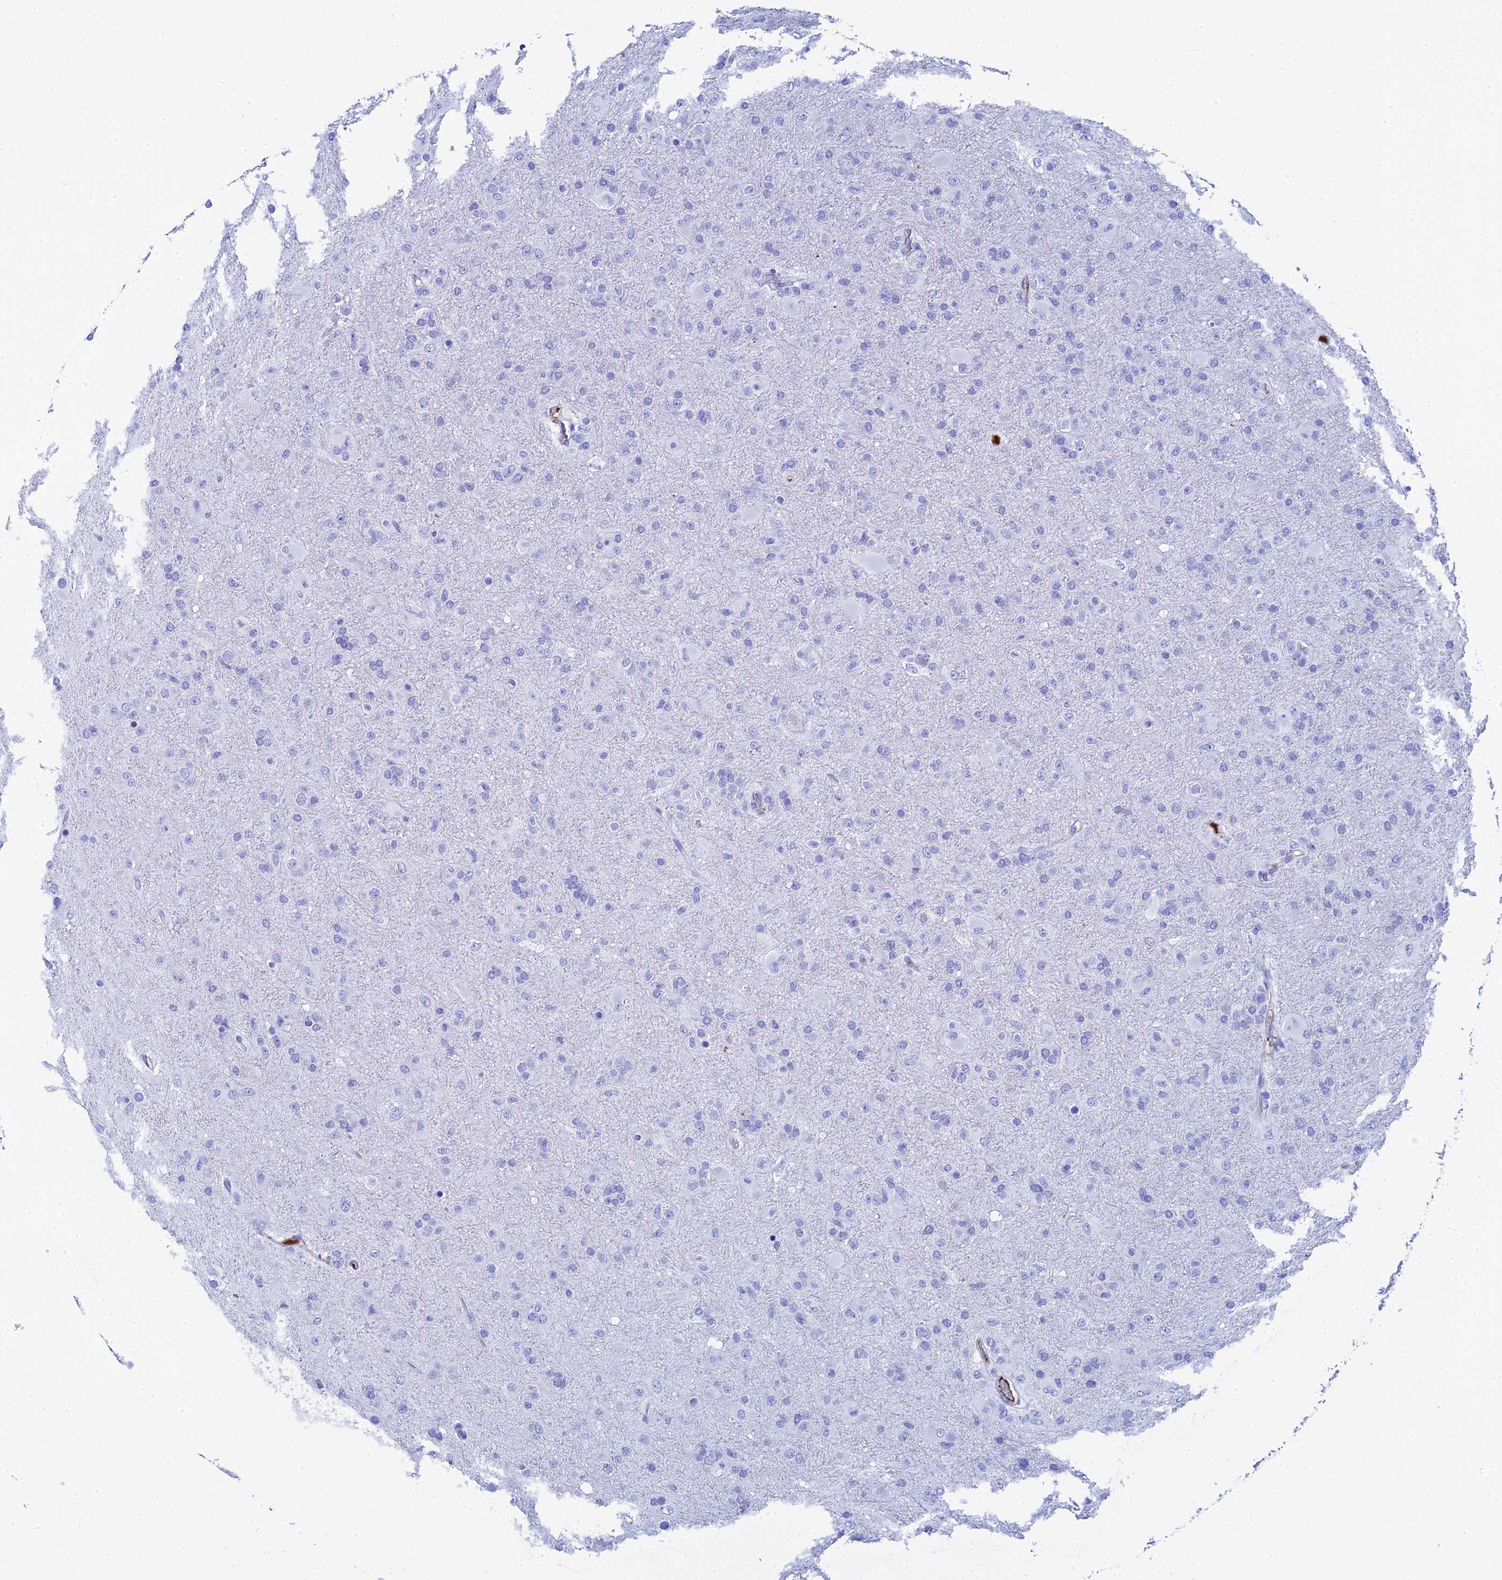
{"staining": {"intensity": "negative", "quantity": "none", "location": "none"}, "tissue": "glioma", "cell_type": "Tumor cells", "image_type": "cancer", "snomed": [{"axis": "morphology", "description": "Glioma, malignant, Low grade"}, {"axis": "topography", "description": "Brain"}], "caption": "Malignant glioma (low-grade) was stained to show a protein in brown. There is no significant staining in tumor cells.", "gene": "CELA3A", "patient": {"sex": "male", "age": 65}}